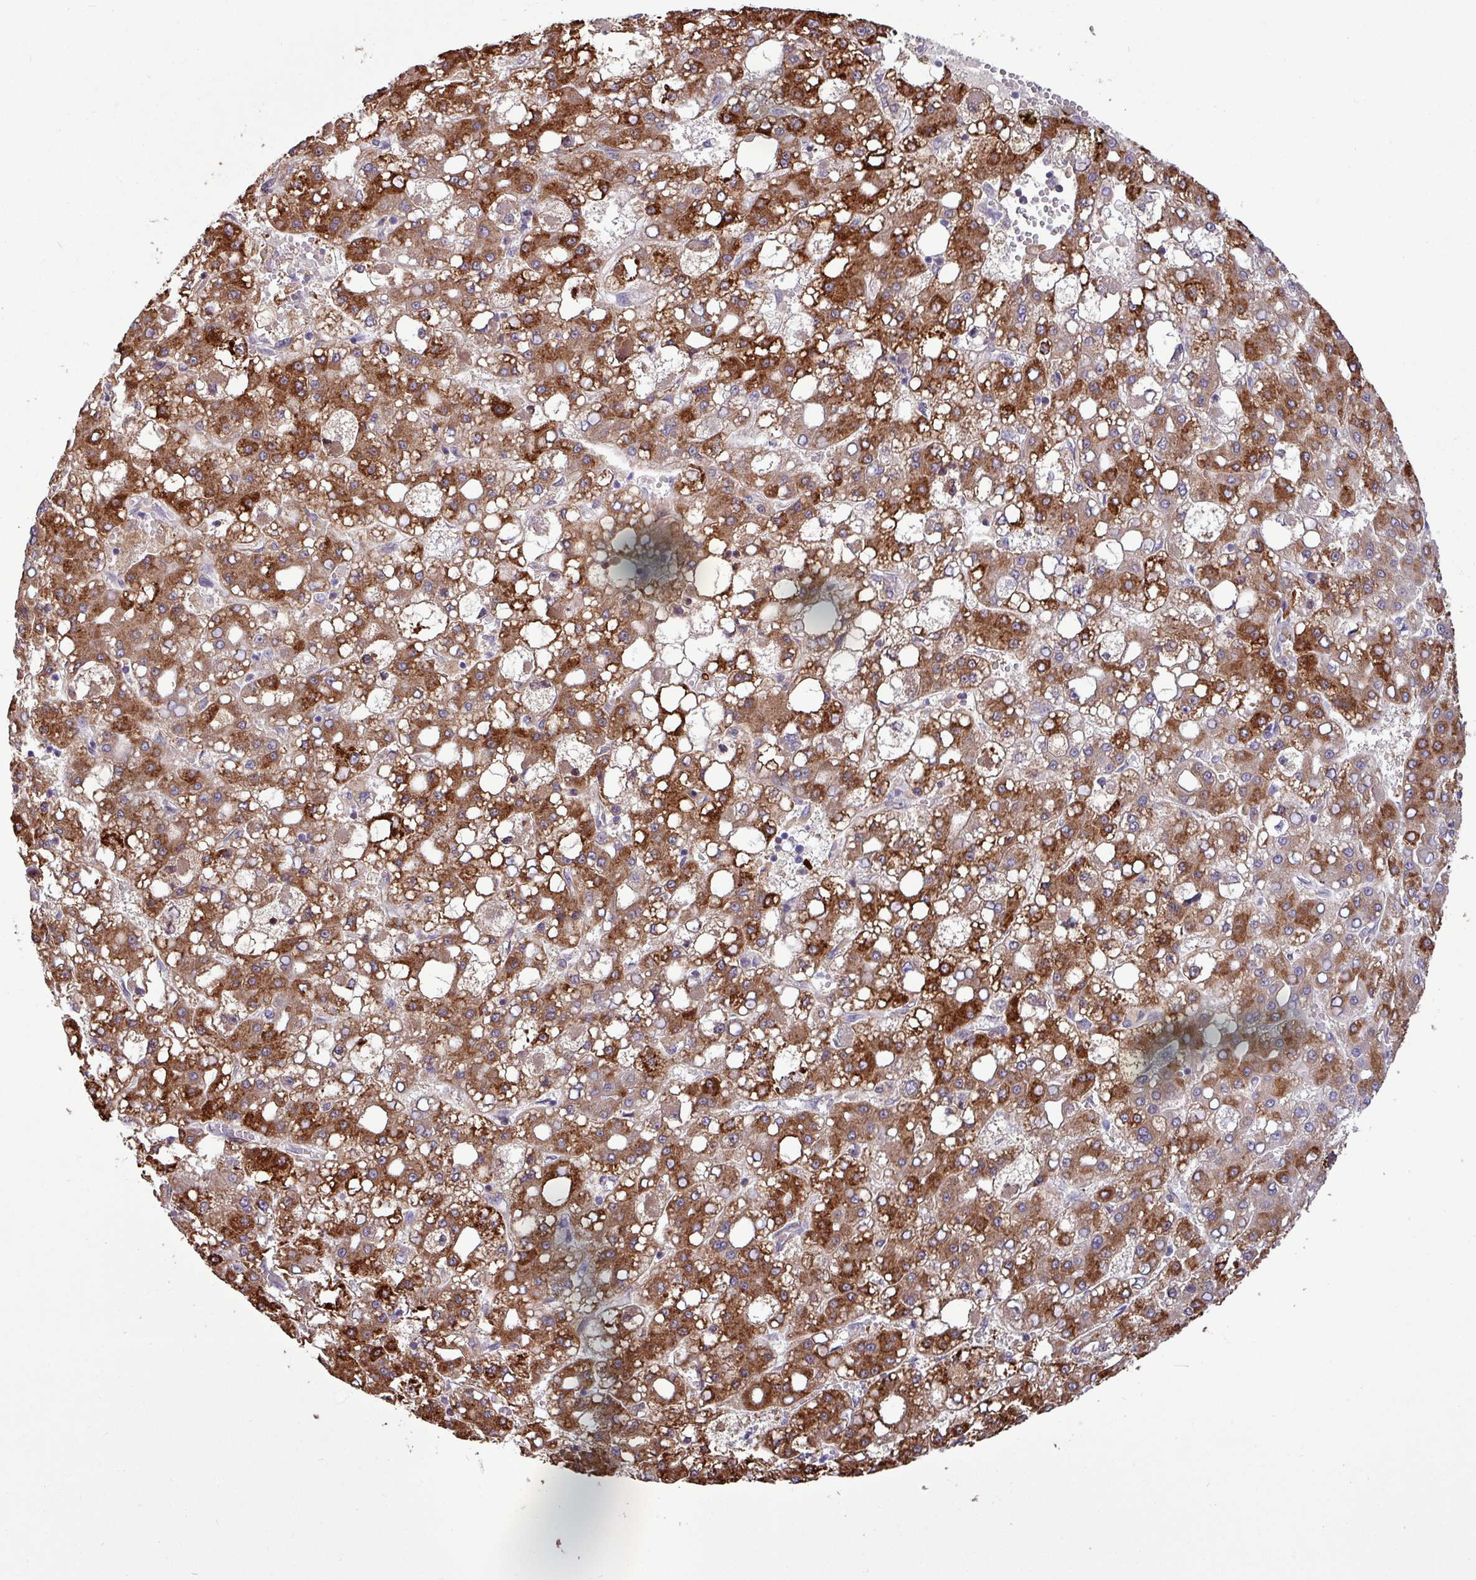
{"staining": {"intensity": "strong", "quantity": ">75%", "location": "cytoplasmic/membranous"}, "tissue": "liver cancer", "cell_type": "Tumor cells", "image_type": "cancer", "snomed": [{"axis": "morphology", "description": "Carcinoma, Hepatocellular, NOS"}, {"axis": "topography", "description": "Liver"}], "caption": "About >75% of tumor cells in human liver cancer exhibit strong cytoplasmic/membranous protein expression as visualized by brown immunohistochemical staining.", "gene": "PCED1A", "patient": {"sex": "male", "age": 65}}